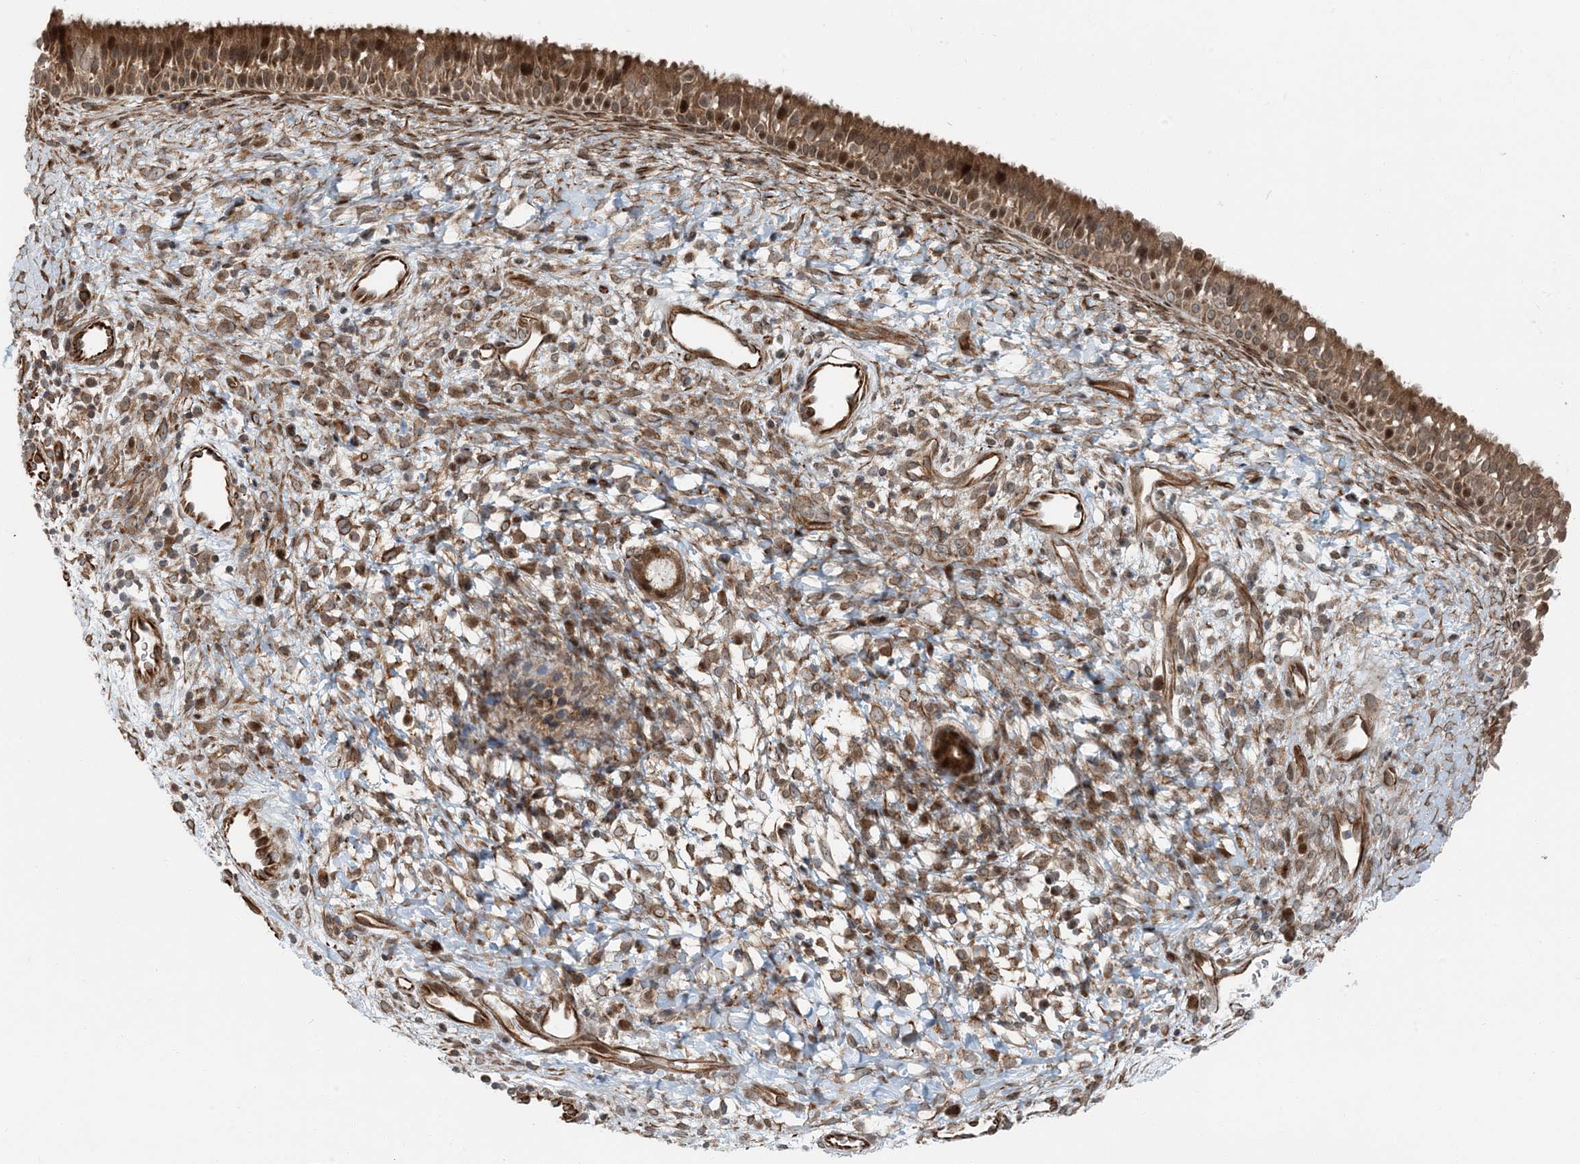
{"staining": {"intensity": "moderate", "quantity": ">75%", "location": "cytoplasmic/membranous,nuclear"}, "tissue": "nasopharynx", "cell_type": "Respiratory epithelial cells", "image_type": "normal", "snomed": [{"axis": "morphology", "description": "Normal tissue, NOS"}, {"axis": "topography", "description": "Nasopharynx"}], "caption": "Nasopharynx stained with immunohistochemistry displays moderate cytoplasmic/membranous,nuclear staining in approximately >75% of respiratory epithelial cells.", "gene": "EDEM2", "patient": {"sex": "male", "age": 22}}